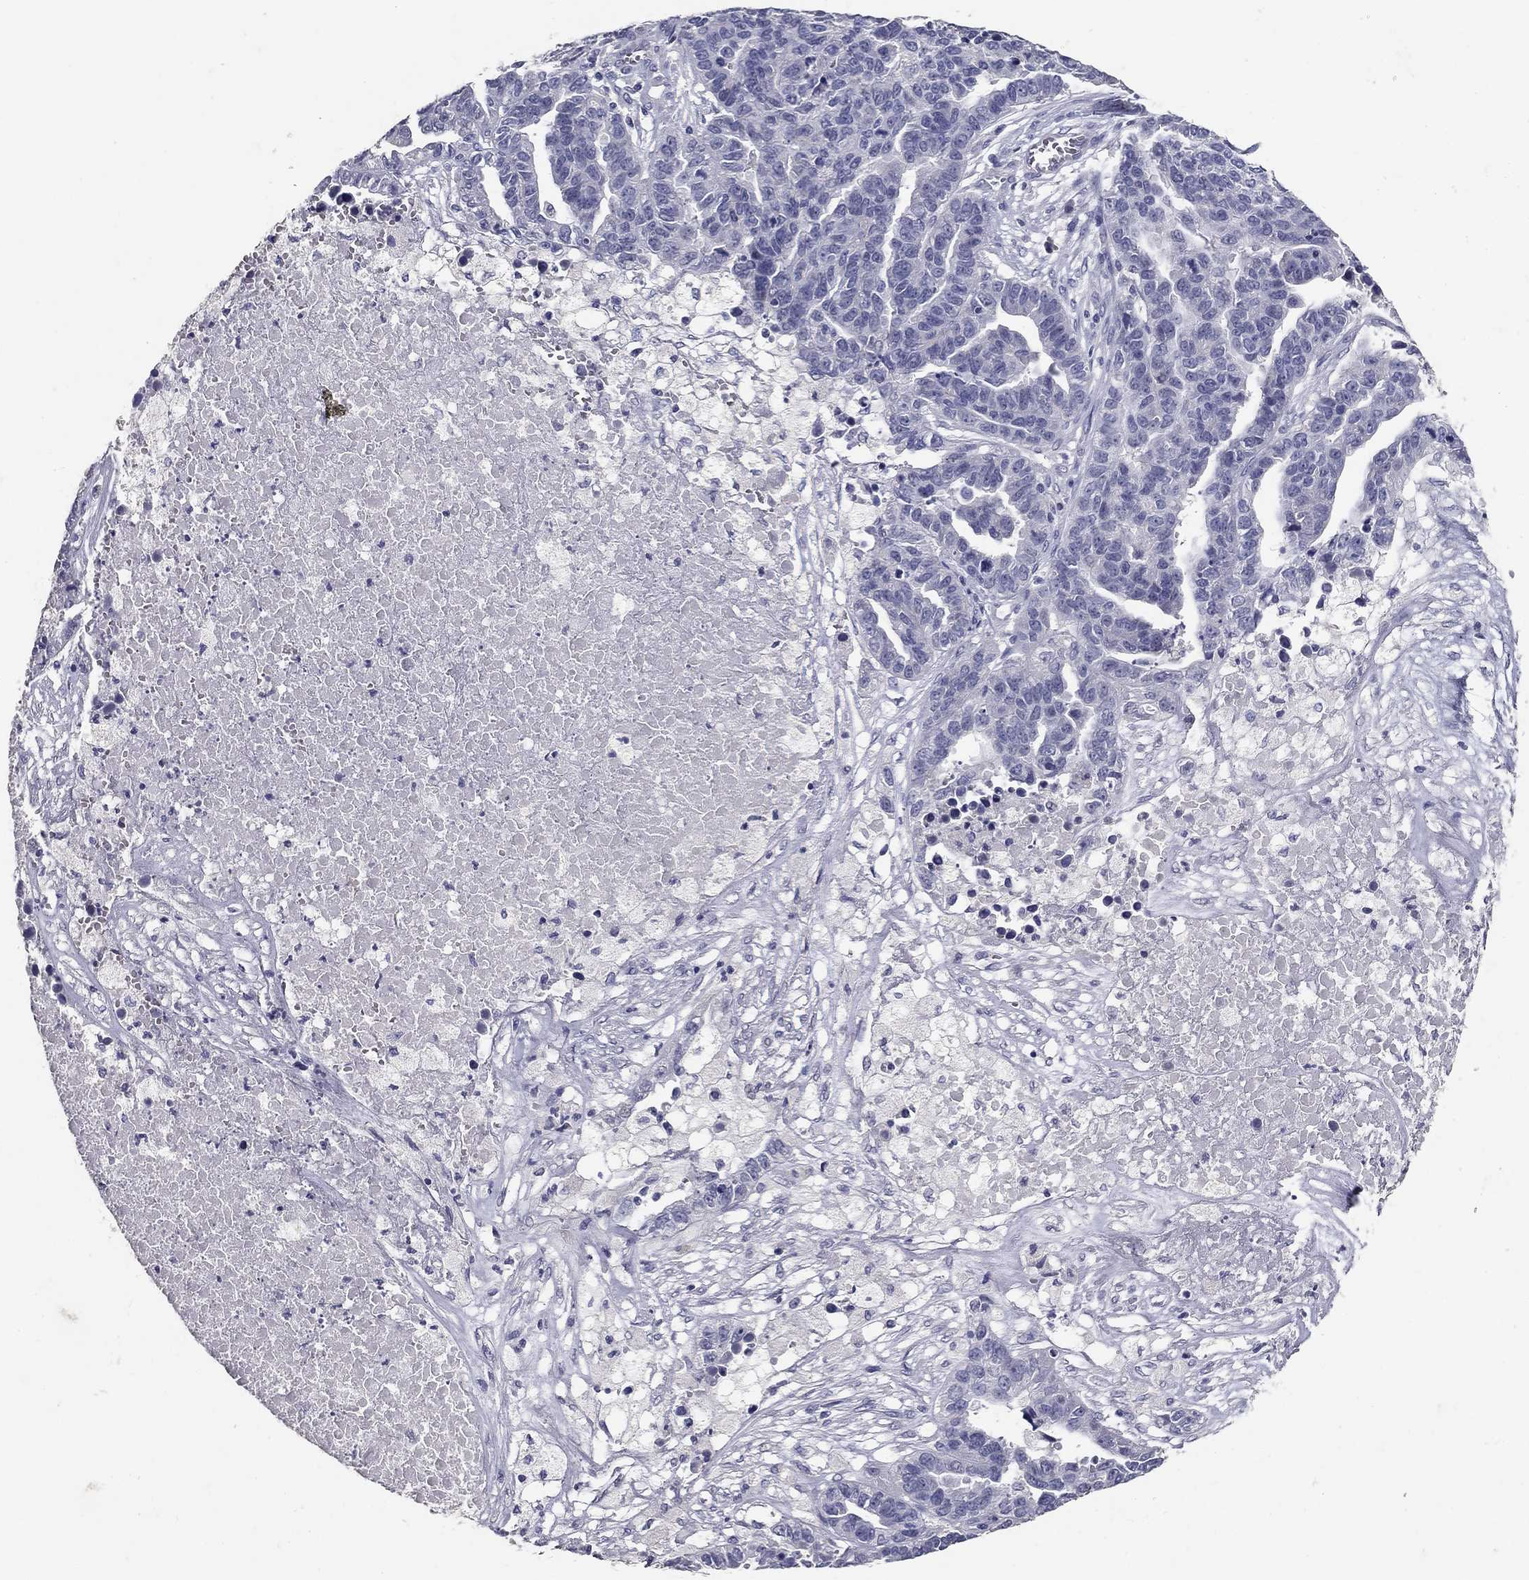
{"staining": {"intensity": "negative", "quantity": "none", "location": "none"}, "tissue": "ovarian cancer", "cell_type": "Tumor cells", "image_type": "cancer", "snomed": [{"axis": "morphology", "description": "Cystadenocarcinoma, serous, NOS"}, {"axis": "topography", "description": "Ovary"}], "caption": "IHC photomicrograph of neoplastic tissue: ovarian cancer (serous cystadenocarcinoma) stained with DAB (3,3'-diaminobenzidine) demonstrates no significant protein positivity in tumor cells.", "gene": "POMC", "patient": {"sex": "female", "age": 87}}